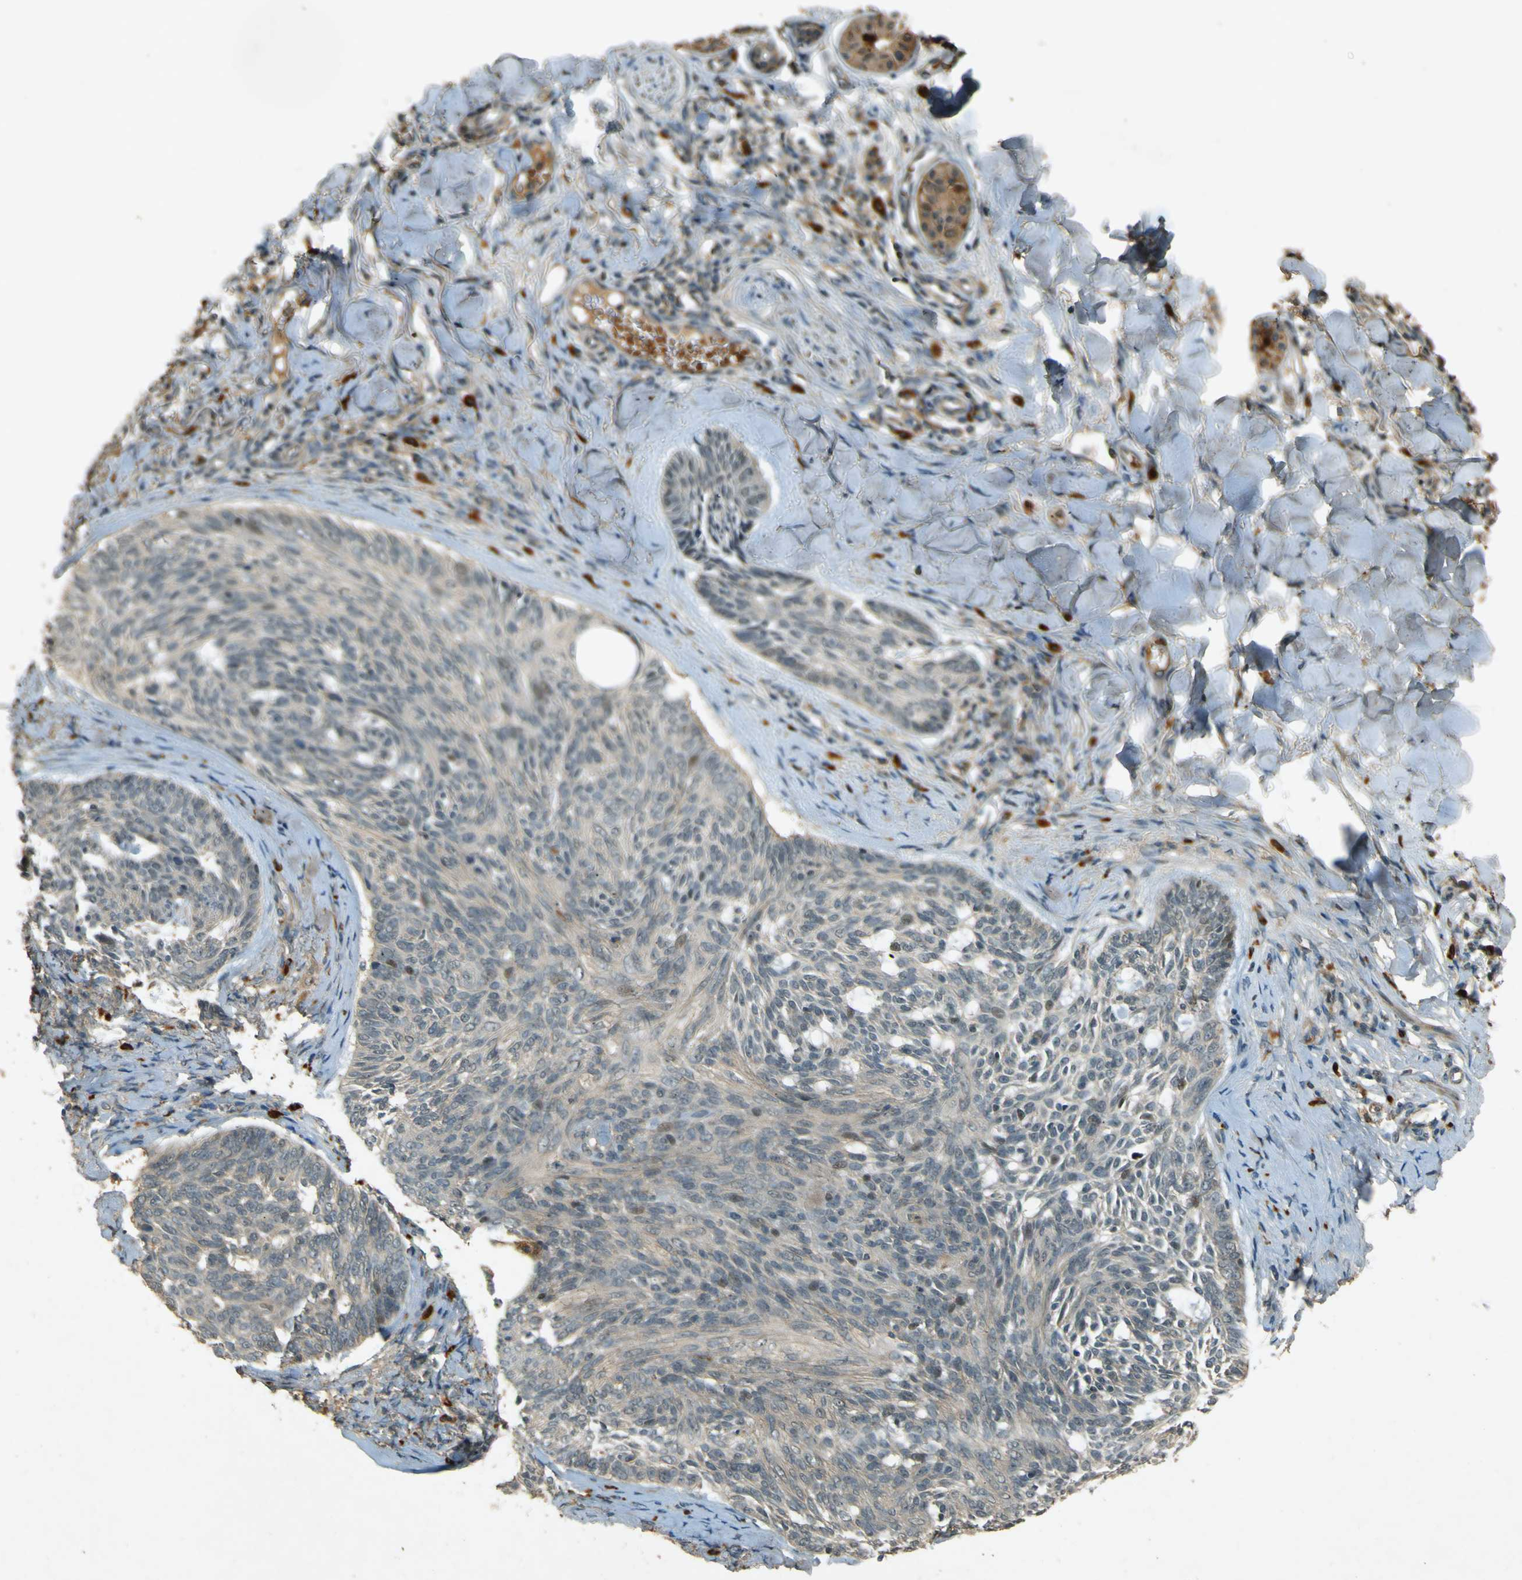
{"staining": {"intensity": "weak", "quantity": "<25%", "location": "cytoplasmic/membranous"}, "tissue": "skin cancer", "cell_type": "Tumor cells", "image_type": "cancer", "snomed": [{"axis": "morphology", "description": "Basal cell carcinoma"}, {"axis": "topography", "description": "Skin"}], "caption": "IHC image of human skin basal cell carcinoma stained for a protein (brown), which reveals no expression in tumor cells.", "gene": "MPDZ", "patient": {"sex": "male", "age": 43}}